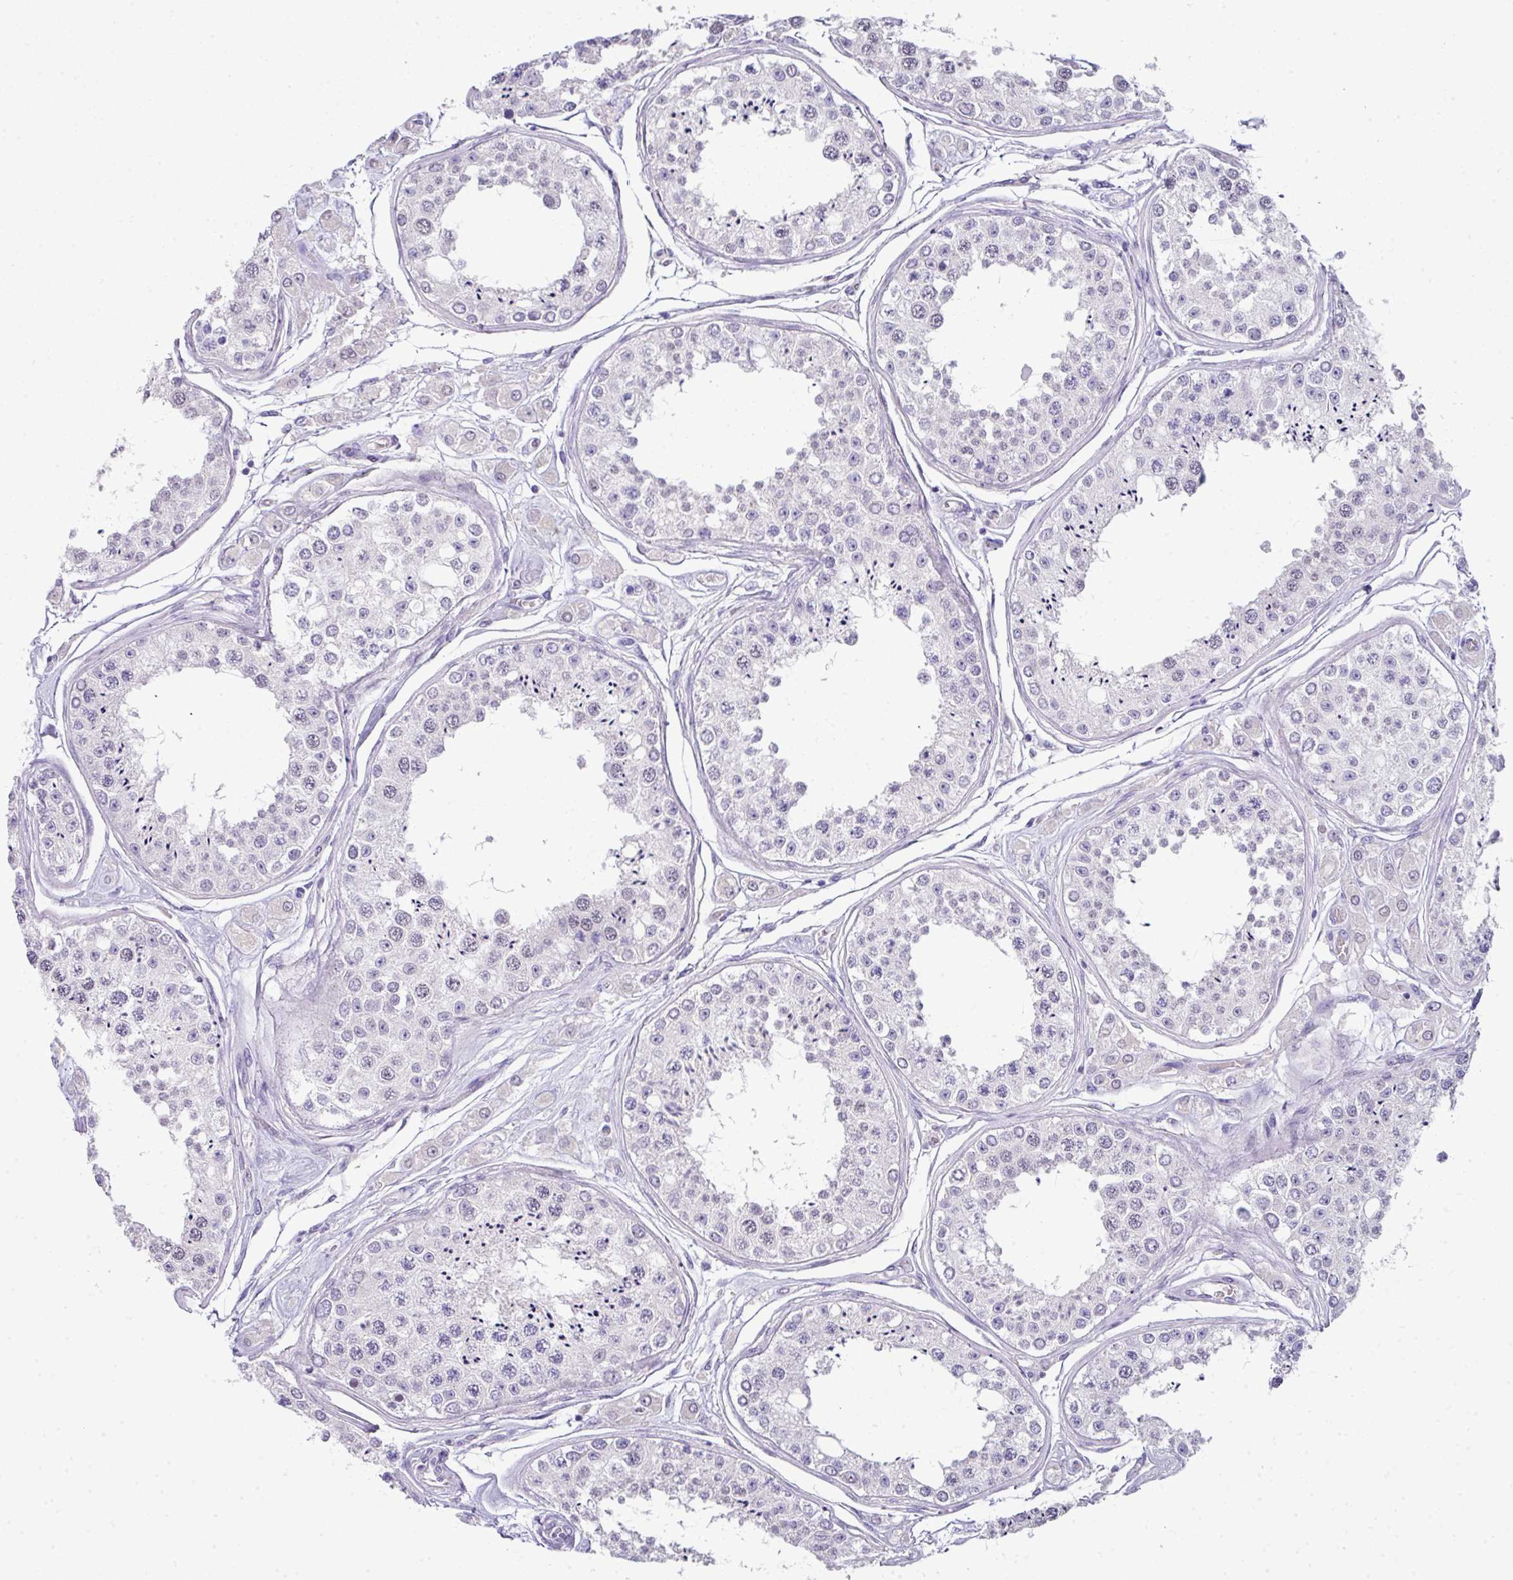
{"staining": {"intensity": "weak", "quantity": "25%-75%", "location": "nuclear"}, "tissue": "testis", "cell_type": "Cells in seminiferous ducts", "image_type": "normal", "snomed": [{"axis": "morphology", "description": "Normal tissue, NOS"}, {"axis": "topography", "description": "Testis"}], "caption": "The histopathology image shows staining of benign testis, revealing weak nuclear protein expression (brown color) within cells in seminiferous ducts.", "gene": "GCG", "patient": {"sex": "male", "age": 25}}